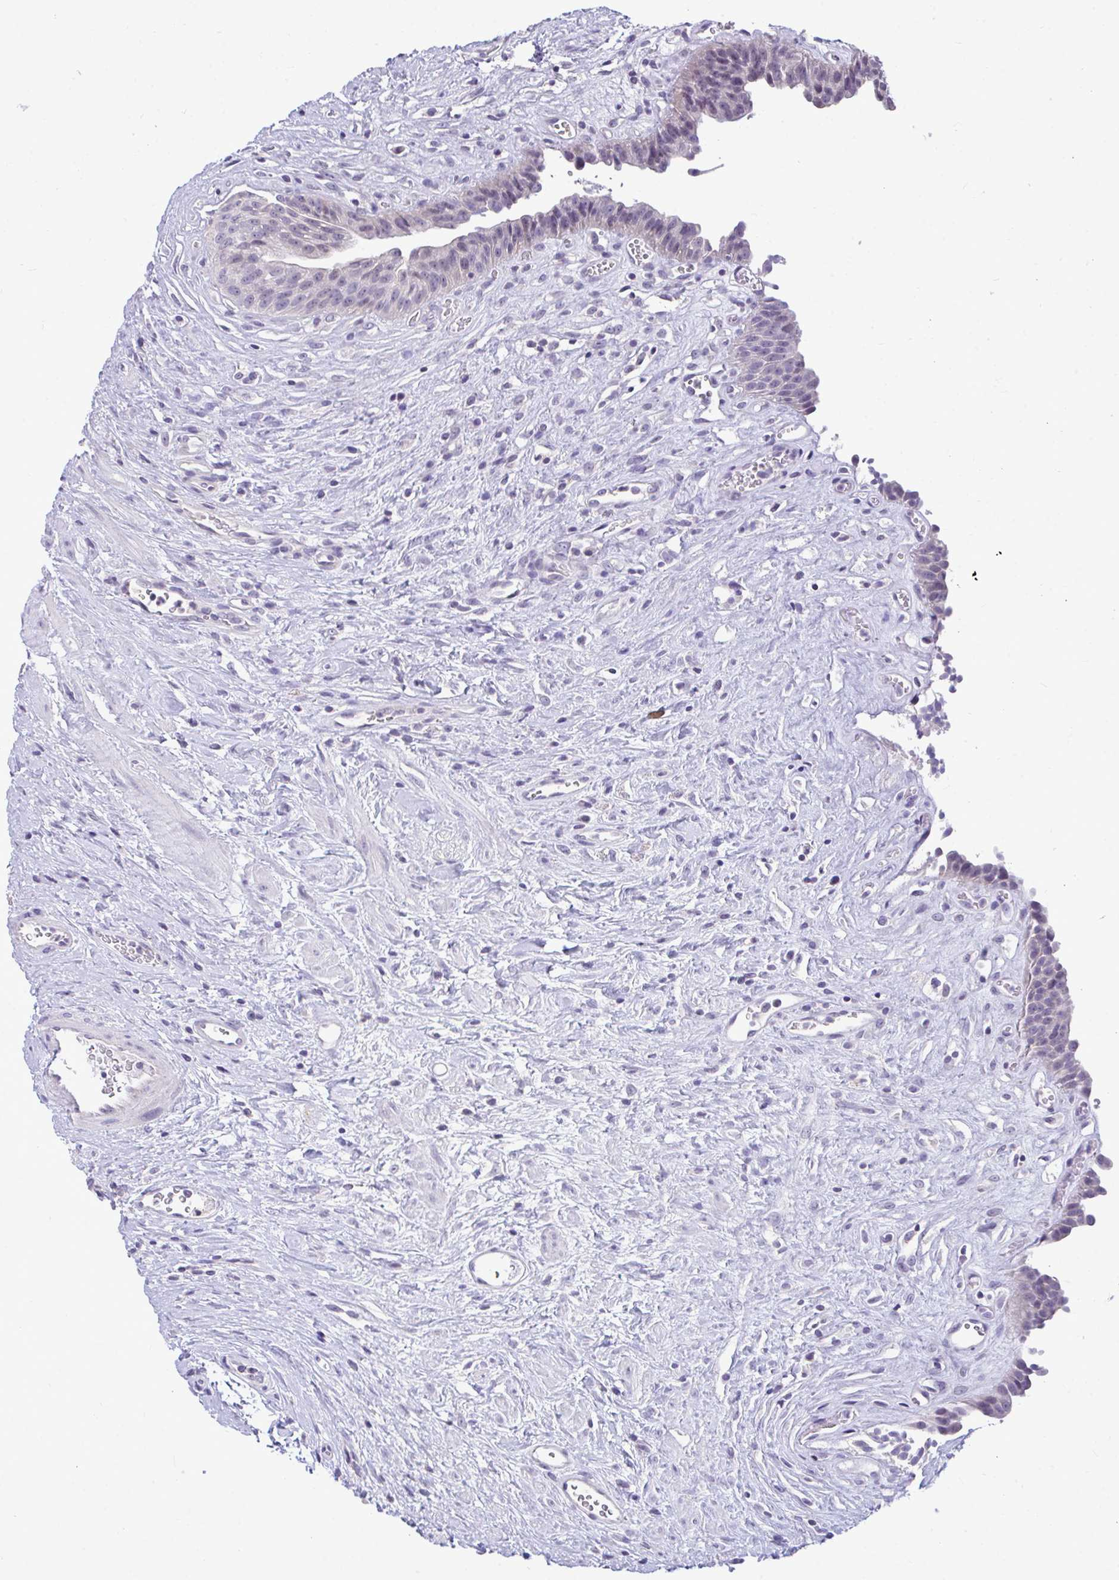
{"staining": {"intensity": "negative", "quantity": "none", "location": "none"}, "tissue": "urinary bladder", "cell_type": "Urothelial cells", "image_type": "normal", "snomed": [{"axis": "morphology", "description": "Normal tissue, NOS"}, {"axis": "topography", "description": "Urinary bladder"}], "caption": "This is an immunohistochemistry (IHC) histopathology image of unremarkable human urinary bladder. There is no positivity in urothelial cells.", "gene": "PIGK", "patient": {"sex": "female", "age": 56}}